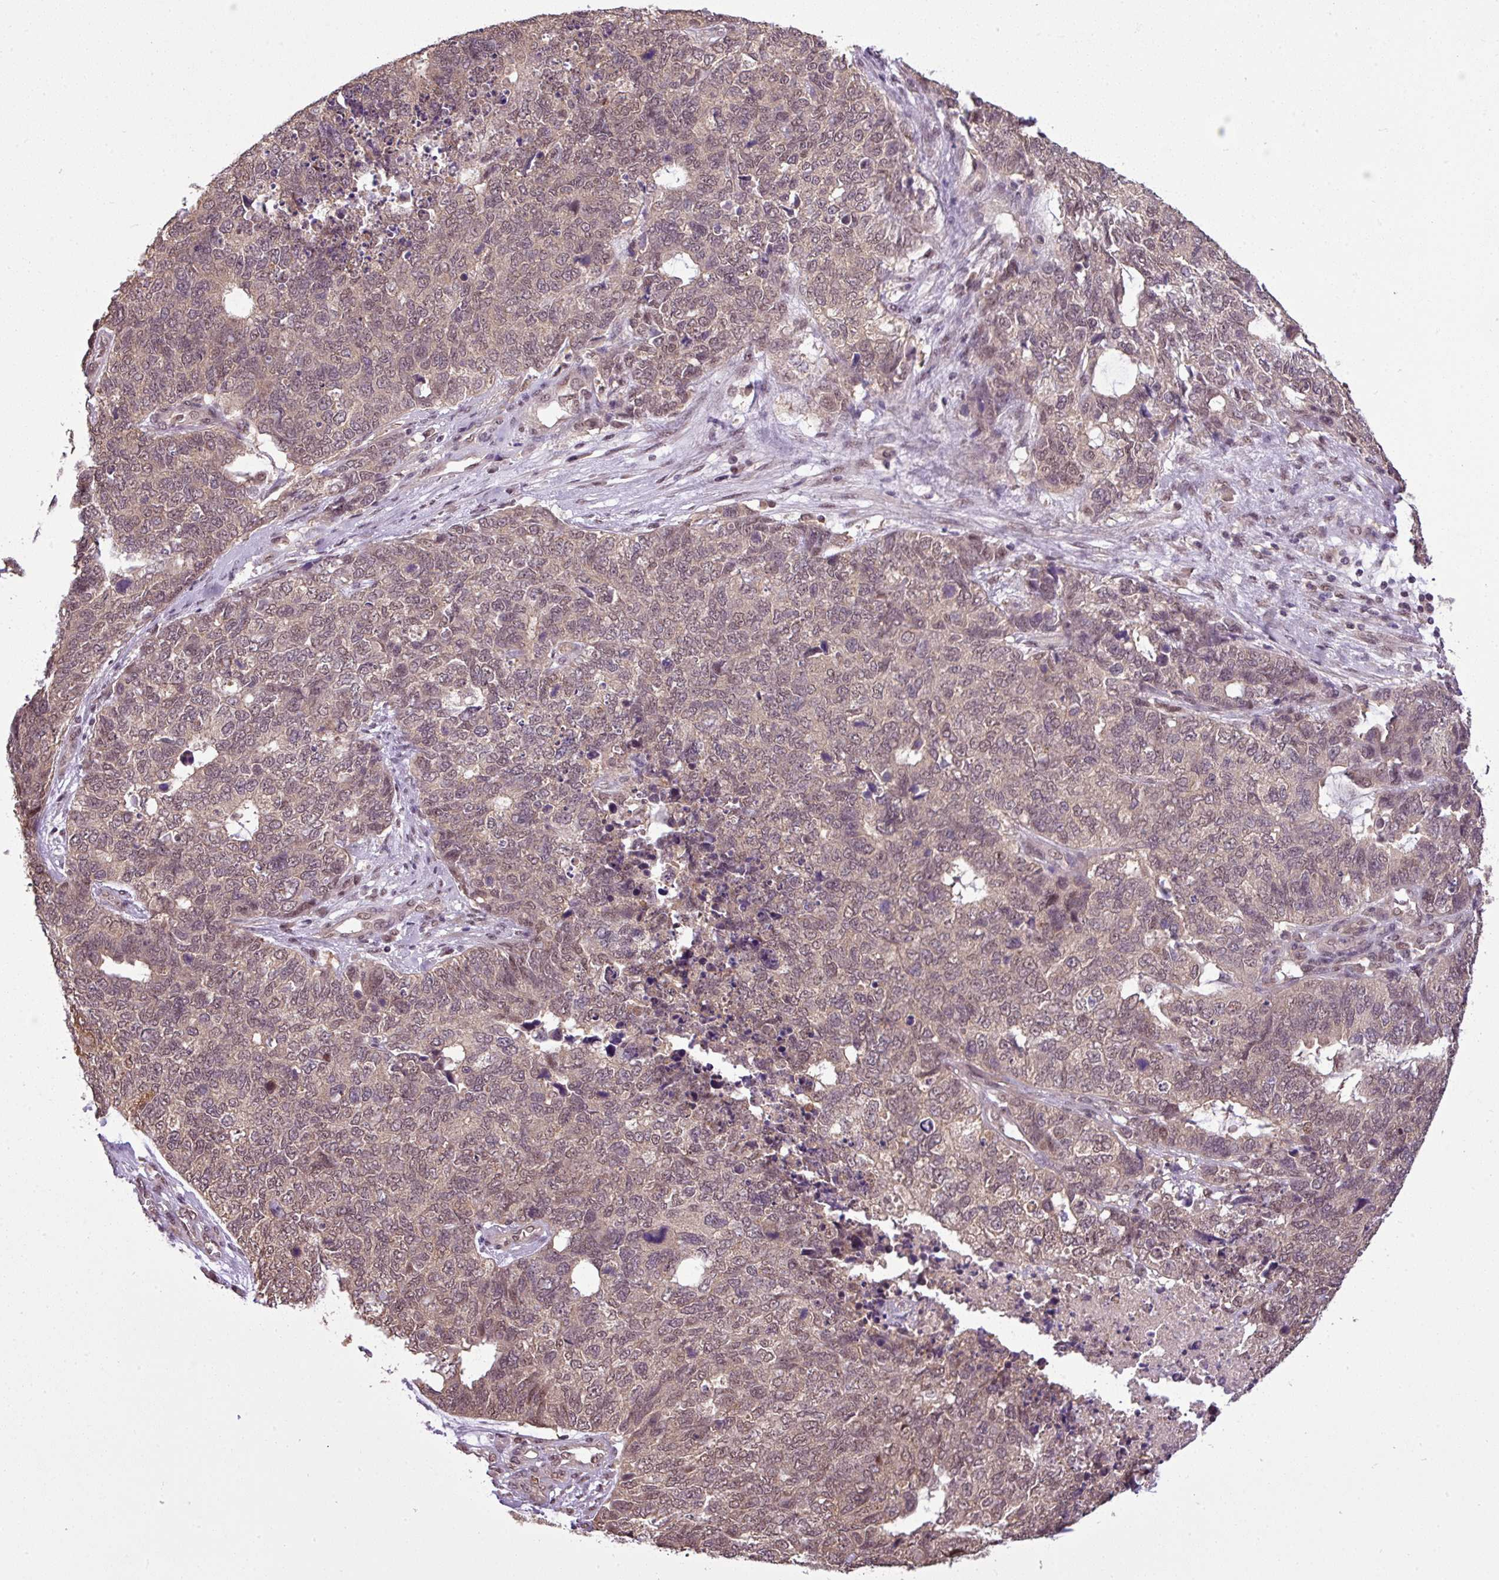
{"staining": {"intensity": "weak", "quantity": ">75%", "location": "cytoplasmic/membranous,nuclear"}, "tissue": "cervical cancer", "cell_type": "Tumor cells", "image_type": "cancer", "snomed": [{"axis": "morphology", "description": "Squamous cell carcinoma, NOS"}, {"axis": "topography", "description": "Cervix"}], "caption": "Protein staining displays weak cytoplasmic/membranous and nuclear expression in about >75% of tumor cells in cervical cancer (squamous cell carcinoma).", "gene": "MFHAS1", "patient": {"sex": "female", "age": 63}}